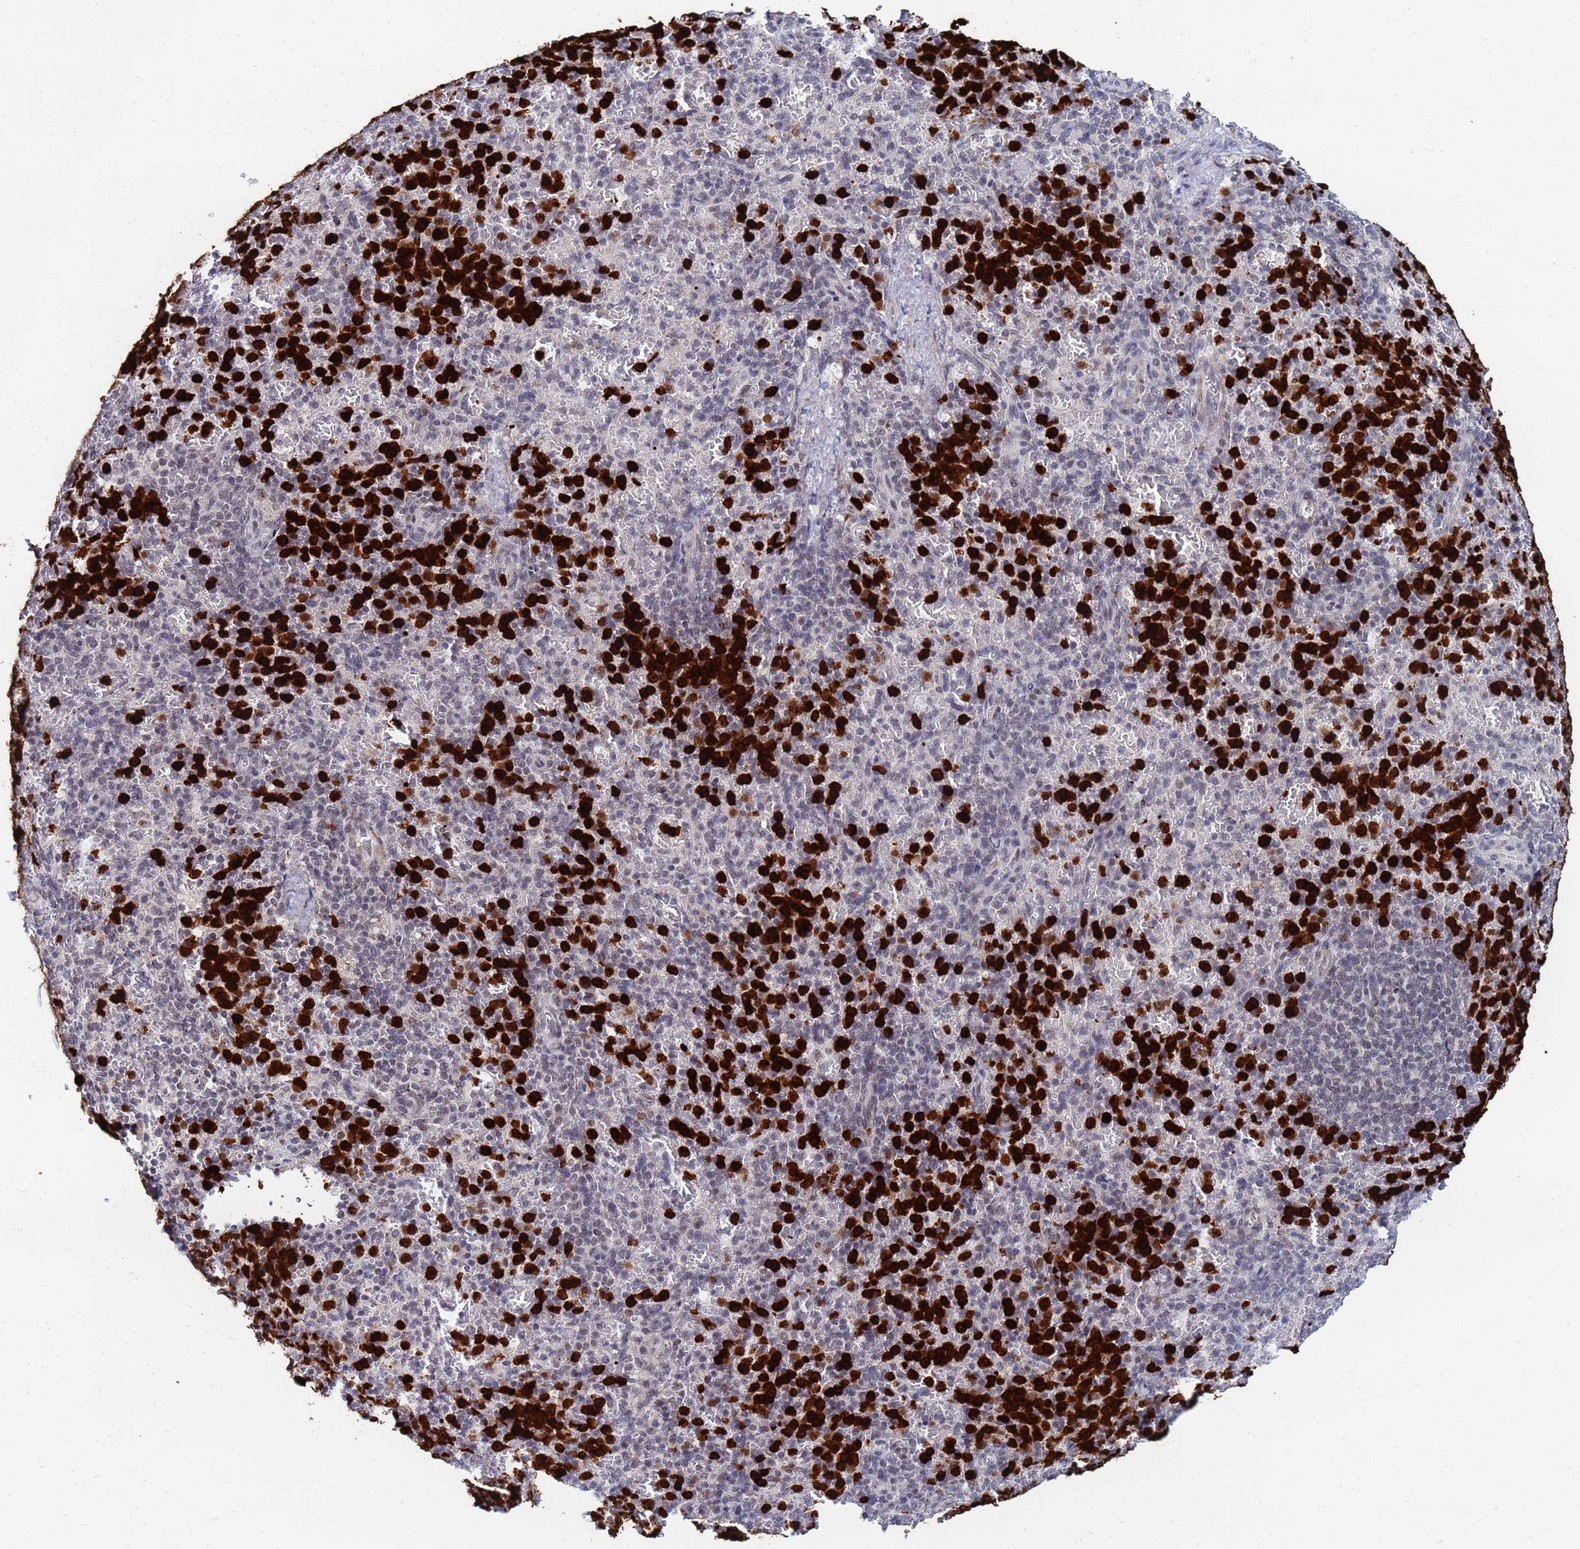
{"staining": {"intensity": "negative", "quantity": "none", "location": "none"}, "tissue": "spleen", "cell_type": "Cells in red pulp", "image_type": "normal", "snomed": [{"axis": "morphology", "description": "Normal tissue, NOS"}, {"axis": "topography", "description": "Spleen"}], "caption": "A high-resolution image shows immunohistochemistry (IHC) staining of benign spleen, which demonstrates no significant staining in cells in red pulp.", "gene": "MTCL1", "patient": {"sex": "female", "age": 74}}